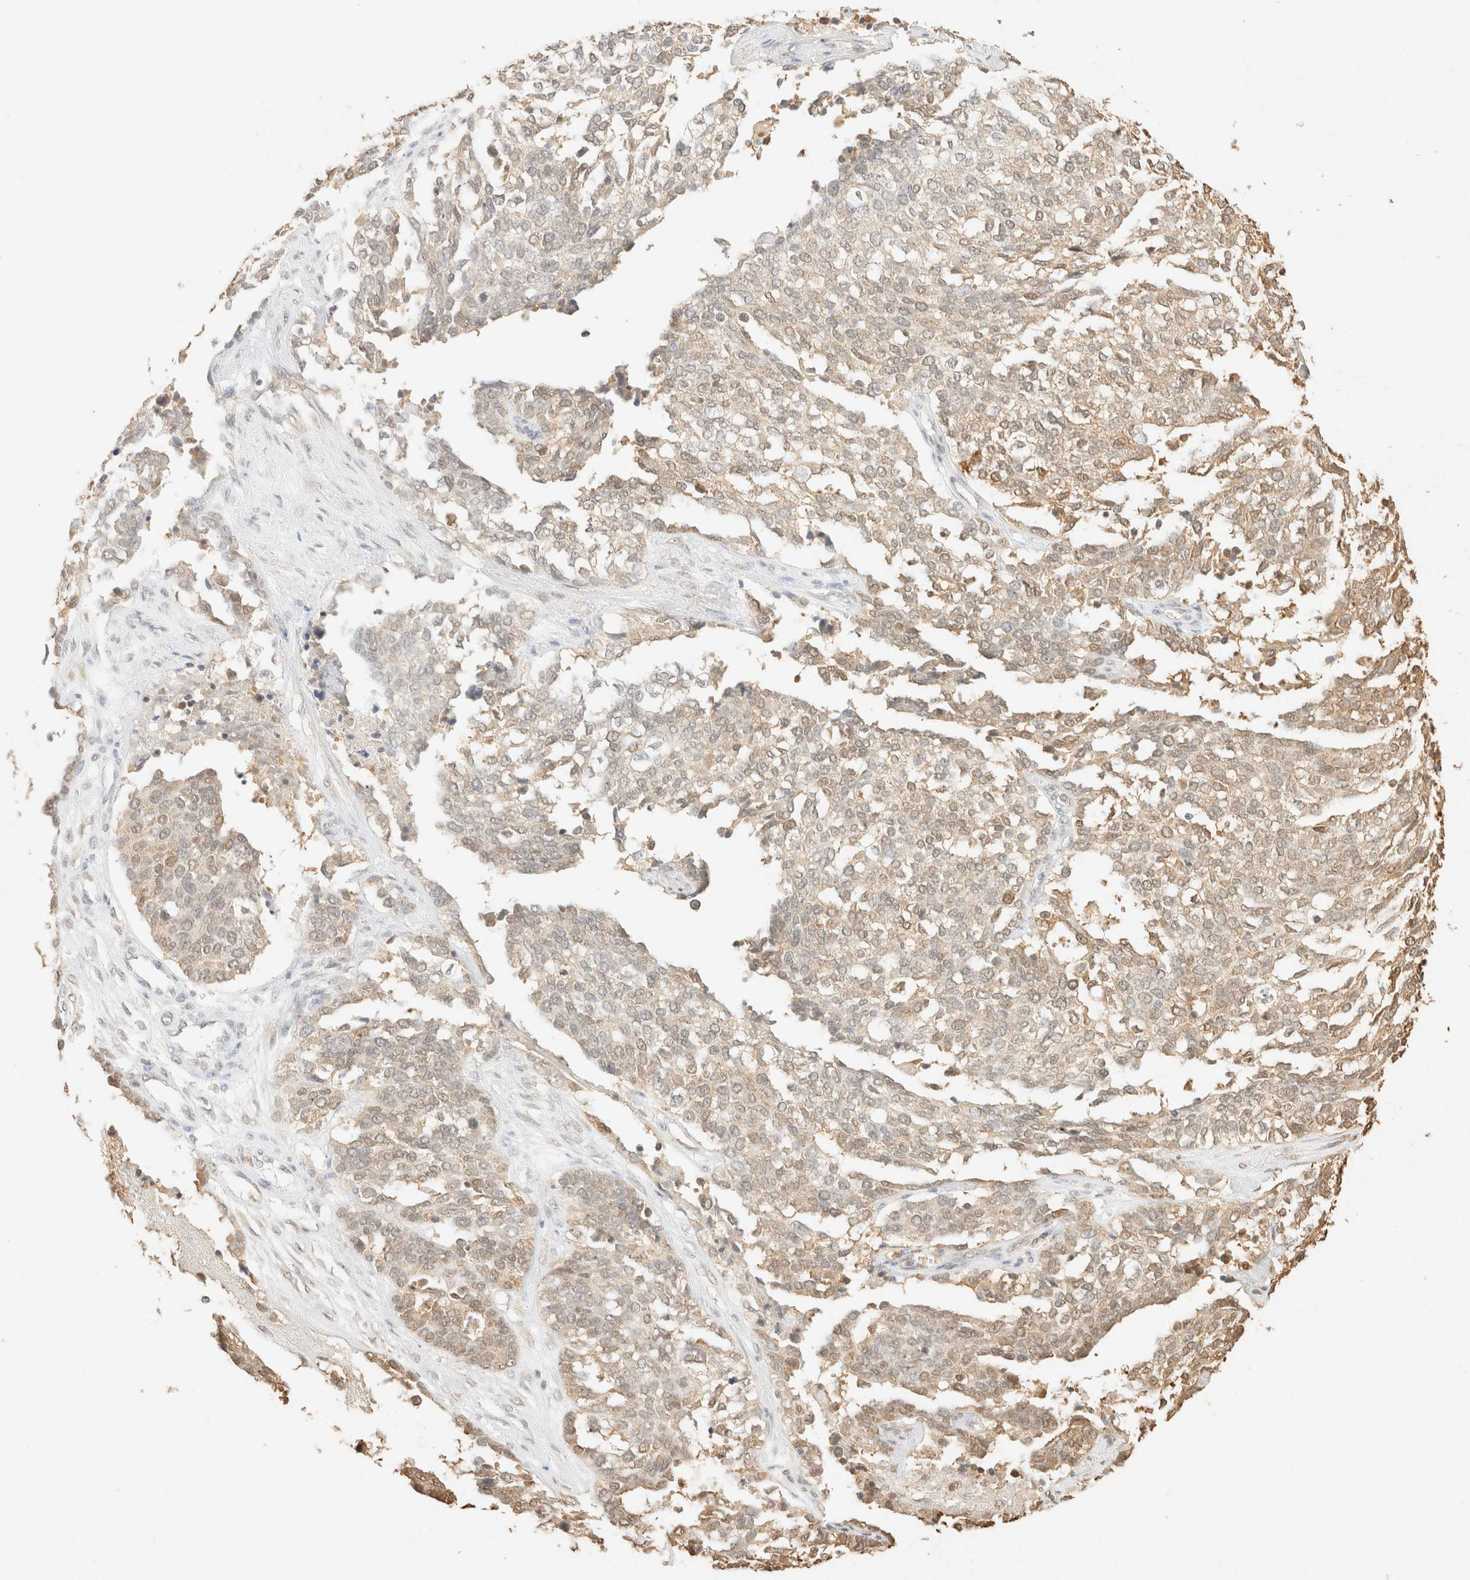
{"staining": {"intensity": "moderate", "quantity": "25%-75%", "location": "cytoplasmic/membranous"}, "tissue": "ovarian cancer", "cell_type": "Tumor cells", "image_type": "cancer", "snomed": [{"axis": "morphology", "description": "Cystadenocarcinoma, serous, NOS"}, {"axis": "topography", "description": "Ovary"}], "caption": "Immunohistochemistry (IHC) micrograph of human ovarian serous cystadenocarcinoma stained for a protein (brown), which reveals medium levels of moderate cytoplasmic/membranous staining in about 25%-75% of tumor cells.", "gene": "S100A13", "patient": {"sex": "female", "age": 44}}